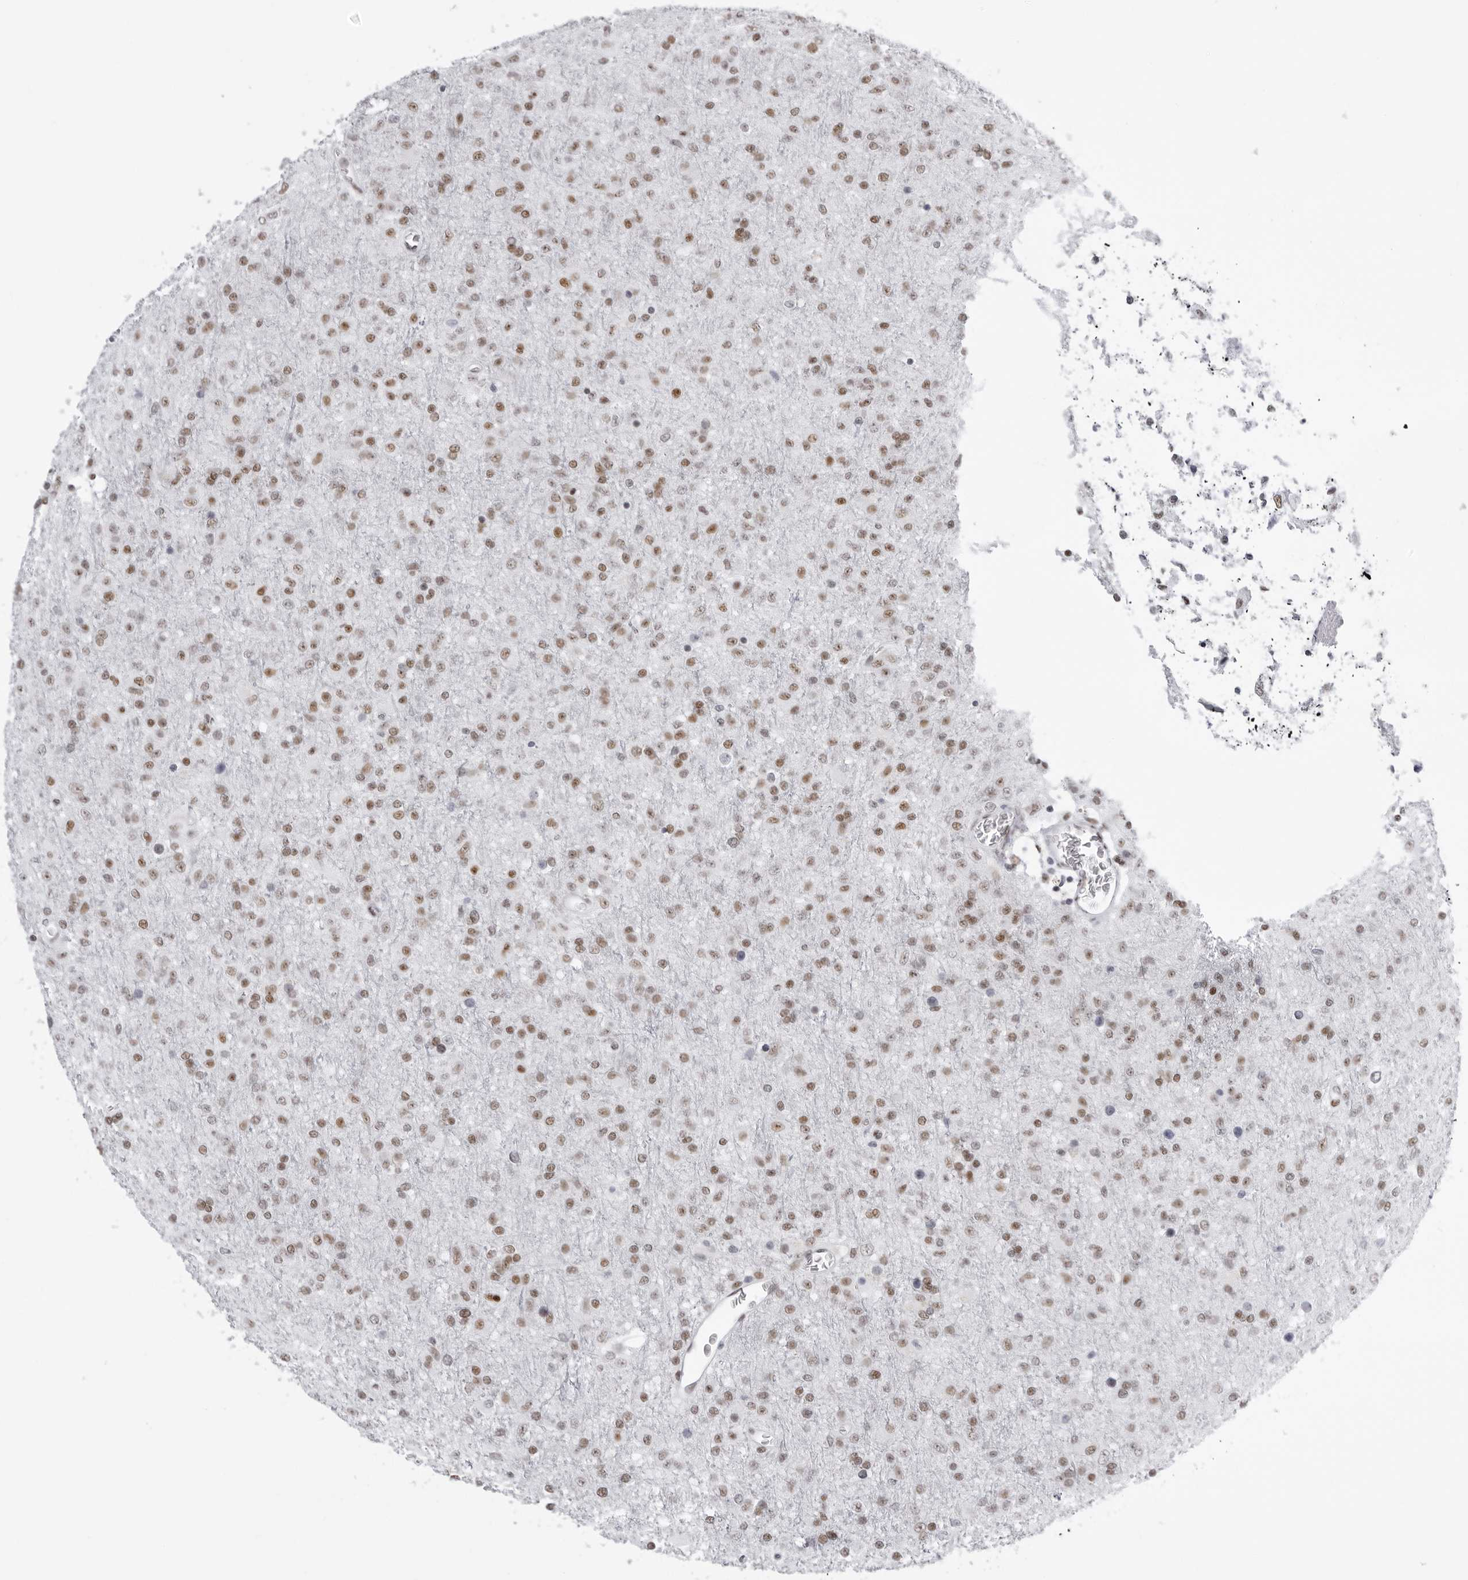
{"staining": {"intensity": "moderate", "quantity": ">75%", "location": "nuclear"}, "tissue": "glioma", "cell_type": "Tumor cells", "image_type": "cancer", "snomed": [{"axis": "morphology", "description": "Glioma, malignant, Low grade"}, {"axis": "topography", "description": "Brain"}], "caption": "Immunohistochemical staining of human low-grade glioma (malignant) demonstrates medium levels of moderate nuclear protein expression in about >75% of tumor cells.", "gene": "IRF2BP2", "patient": {"sex": "male", "age": 65}}